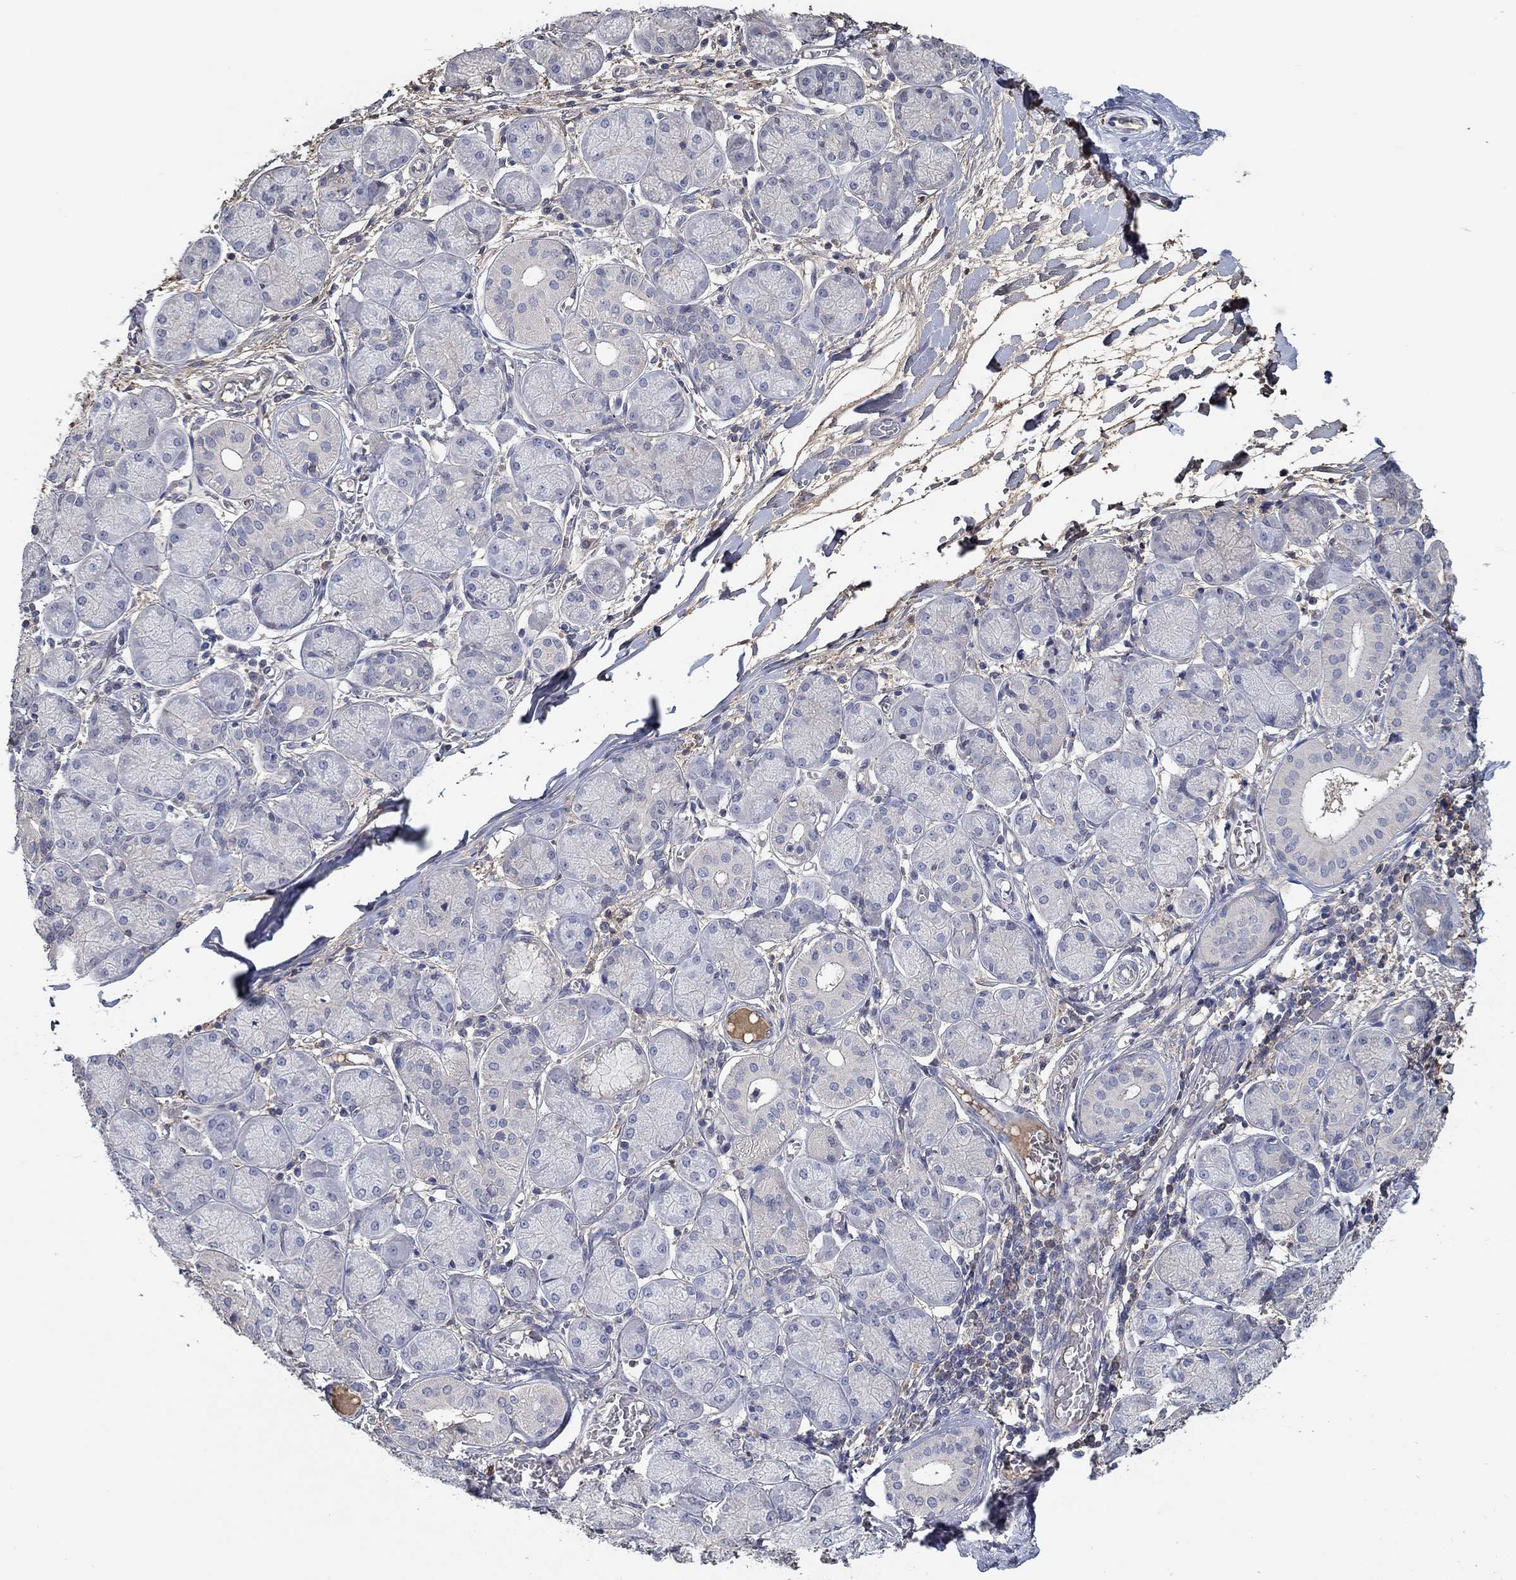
{"staining": {"intensity": "negative", "quantity": "none", "location": "none"}, "tissue": "salivary gland", "cell_type": "Glandular cells", "image_type": "normal", "snomed": [{"axis": "morphology", "description": "Normal tissue, NOS"}, {"axis": "topography", "description": "Salivary gland"}, {"axis": "topography", "description": "Peripheral nerve tissue"}], "caption": "IHC micrograph of normal salivary gland: human salivary gland stained with DAB (3,3'-diaminobenzidine) shows no significant protein staining in glandular cells.", "gene": "IL10", "patient": {"sex": "female", "age": 24}}